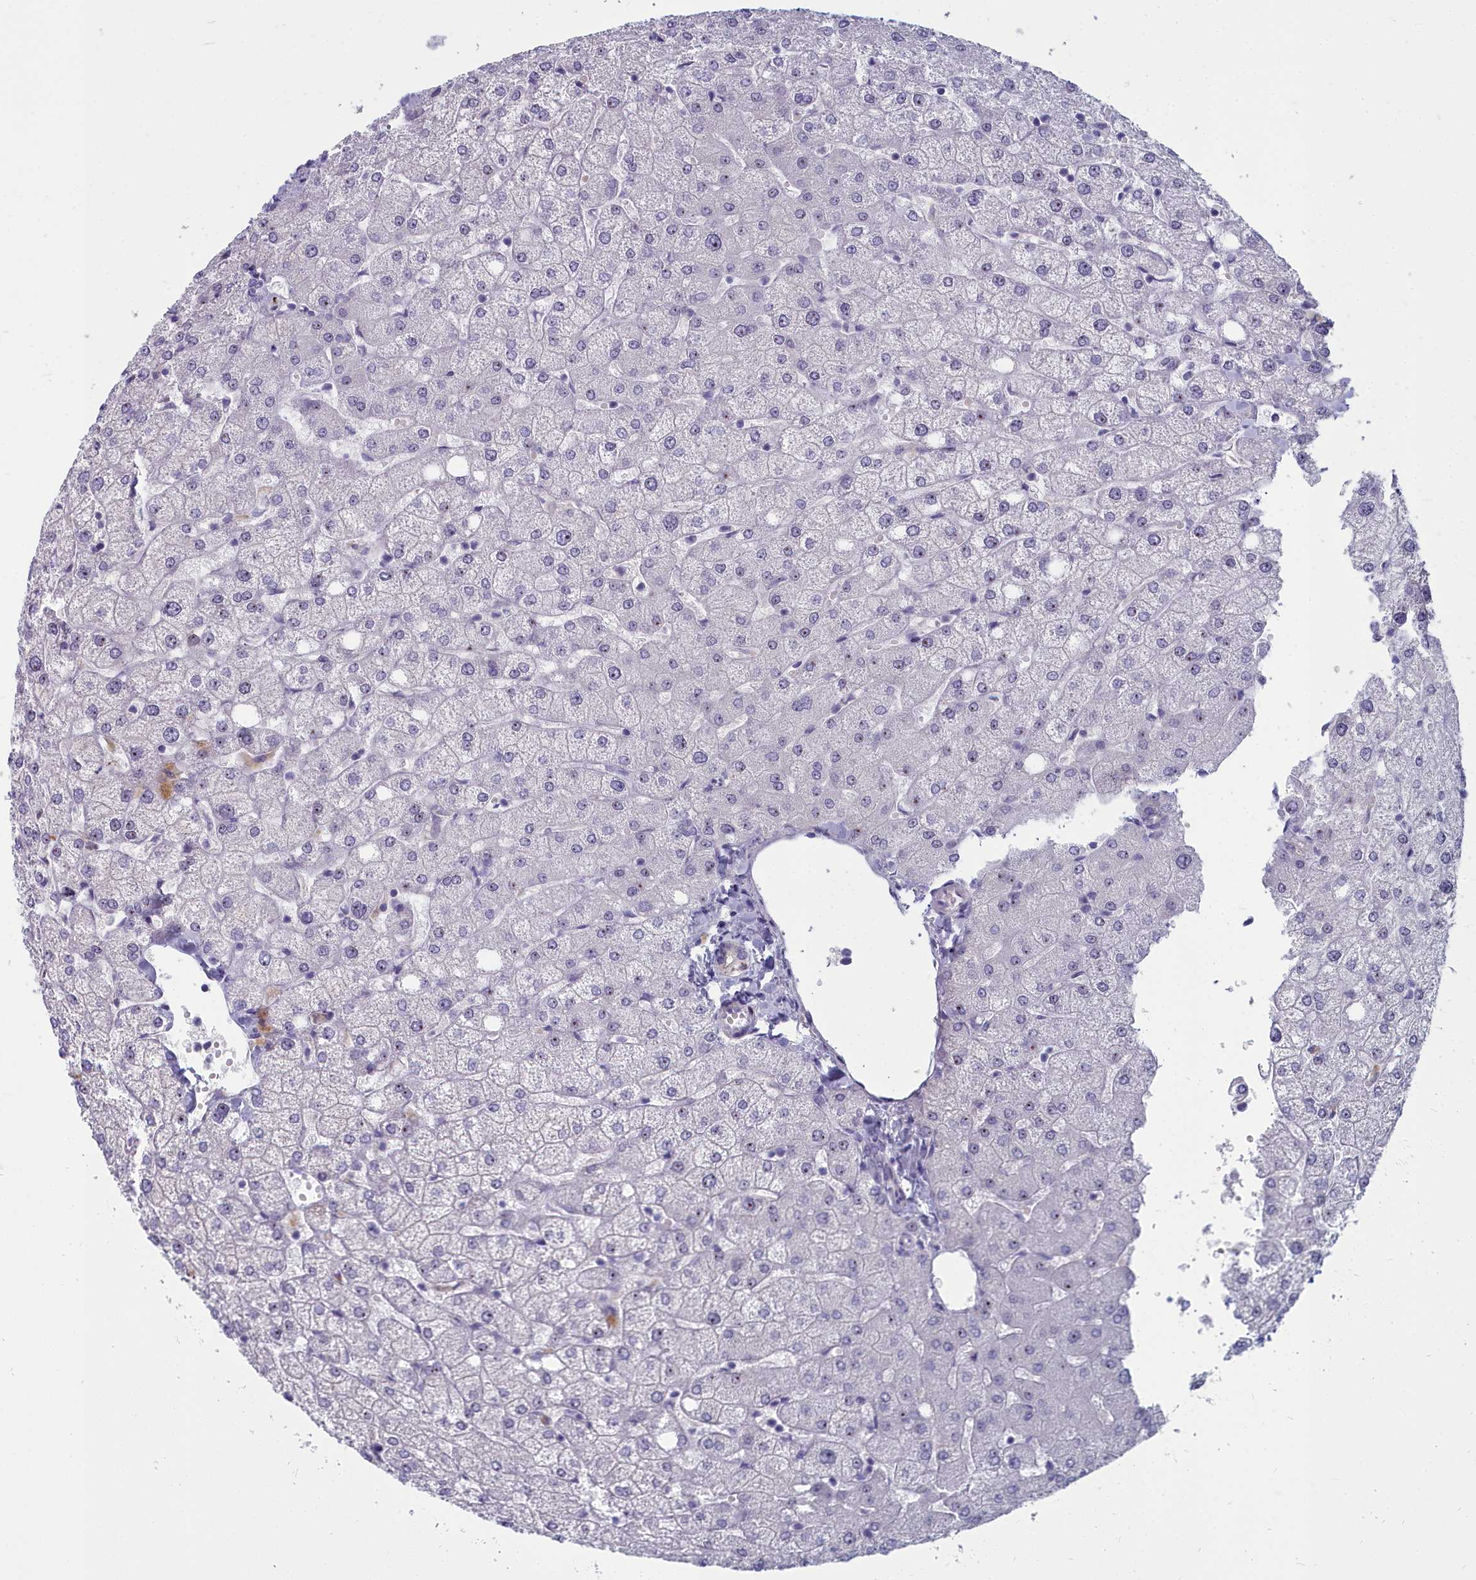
{"staining": {"intensity": "negative", "quantity": "none", "location": "none"}, "tissue": "liver", "cell_type": "Cholangiocytes", "image_type": "normal", "snomed": [{"axis": "morphology", "description": "Normal tissue, NOS"}, {"axis": "topography", "description": "Liver"}], "caption": "Image shows no protein positivity in cholangiocytes of benign liver. (Stains: DAB immunohistochemistry (IHC) with hematoxylin counter stain, Microscopy: brightfield microscopy at high magnification).", "gene": "INSYN2A", "patient": {"sex": "female", "age": 54}}